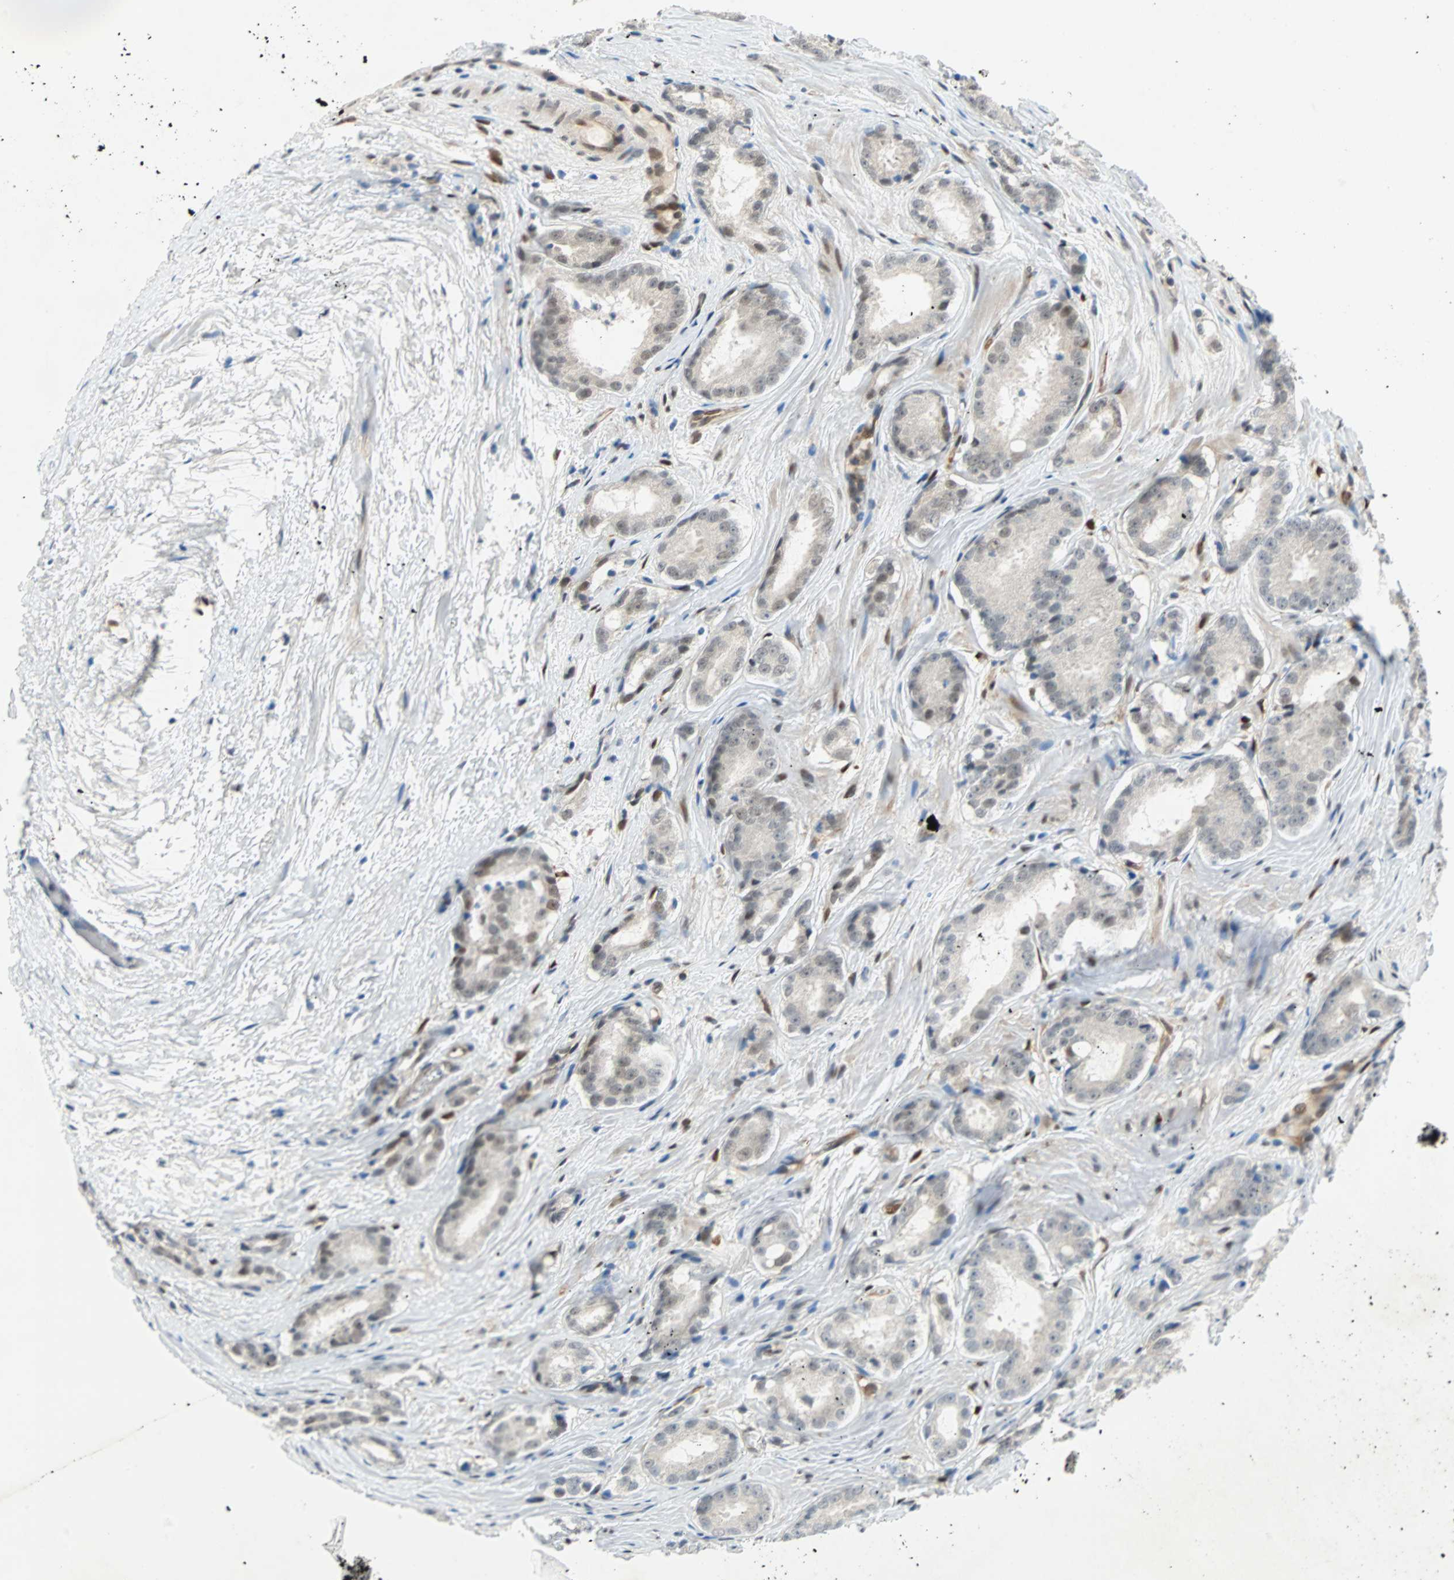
{"staining": {"intensity": "weak", "quantity": "<25%", "location": "cytoplasmic/membranous,nuclear"}, "tissue": "prostate cancer", "cell_type": "Tumor cells", "image_type": "cancer", "snomed": [{"axis": "morphology", "description": "Adenocarcinoma, High grade"}, {"axis": "topography", "description": "Prostate"}], "caption": "The image shows no significant expression in tumor cells of prostate cancer (adenocarcinoma (high-grade)).", "gene": "WWTR1", "patient": {"sex": "male", "age": 64}}